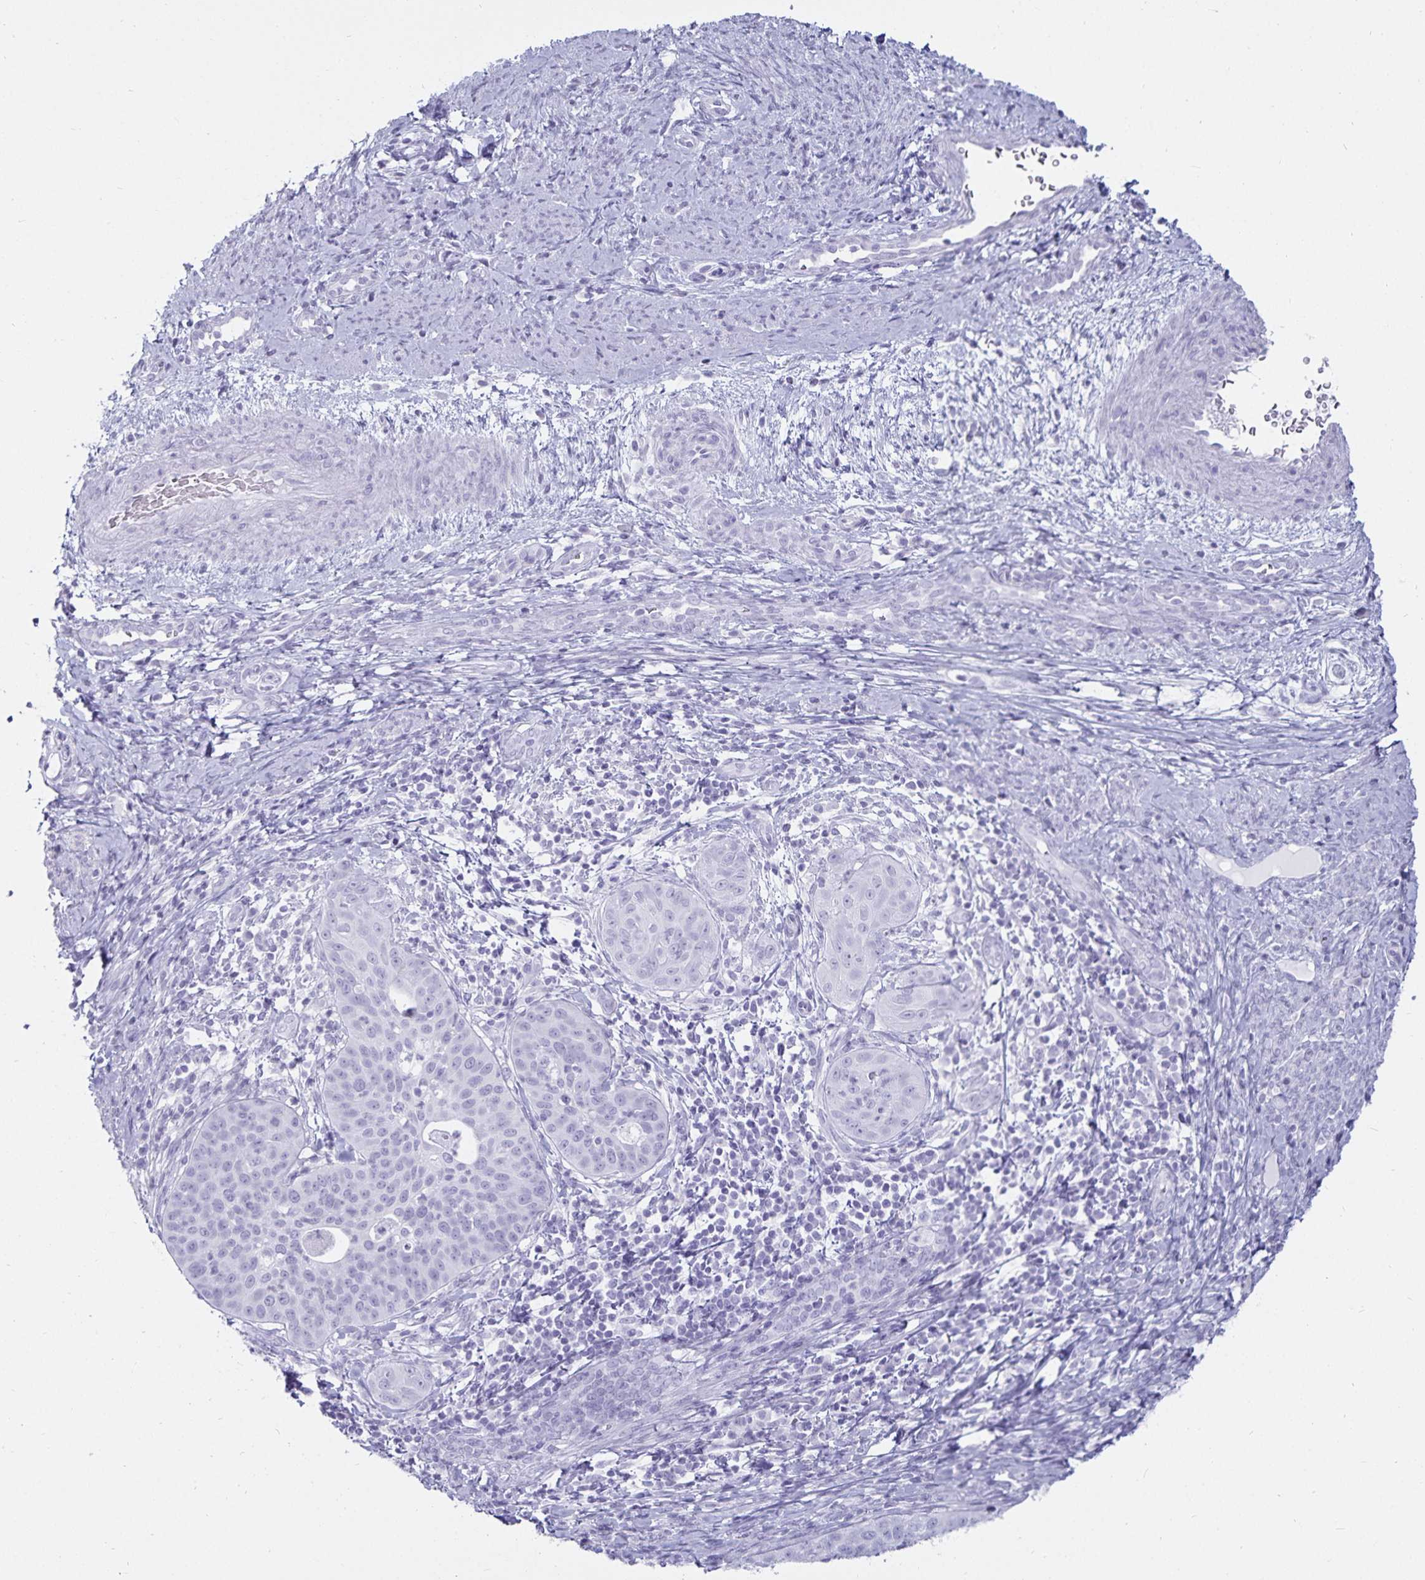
{"staining": {"intensity": "negative", "quantity": "none", "location": "none"}, "tissue": "cervical cancer", "cell_type": "Tumor cells", "image_type": "cancer", "snomed": [{"axis": "morphology", "description": "Squamous cell carcinoma, NOS"}, {"axis": "topography", "description": "Cervix"}], "caption": "The histopathology image displays no staining of tumor cells in cervical squamous cell carcinoma.", "gene": "DEFA6", "patient": {"sex": "female", "age": 30}}